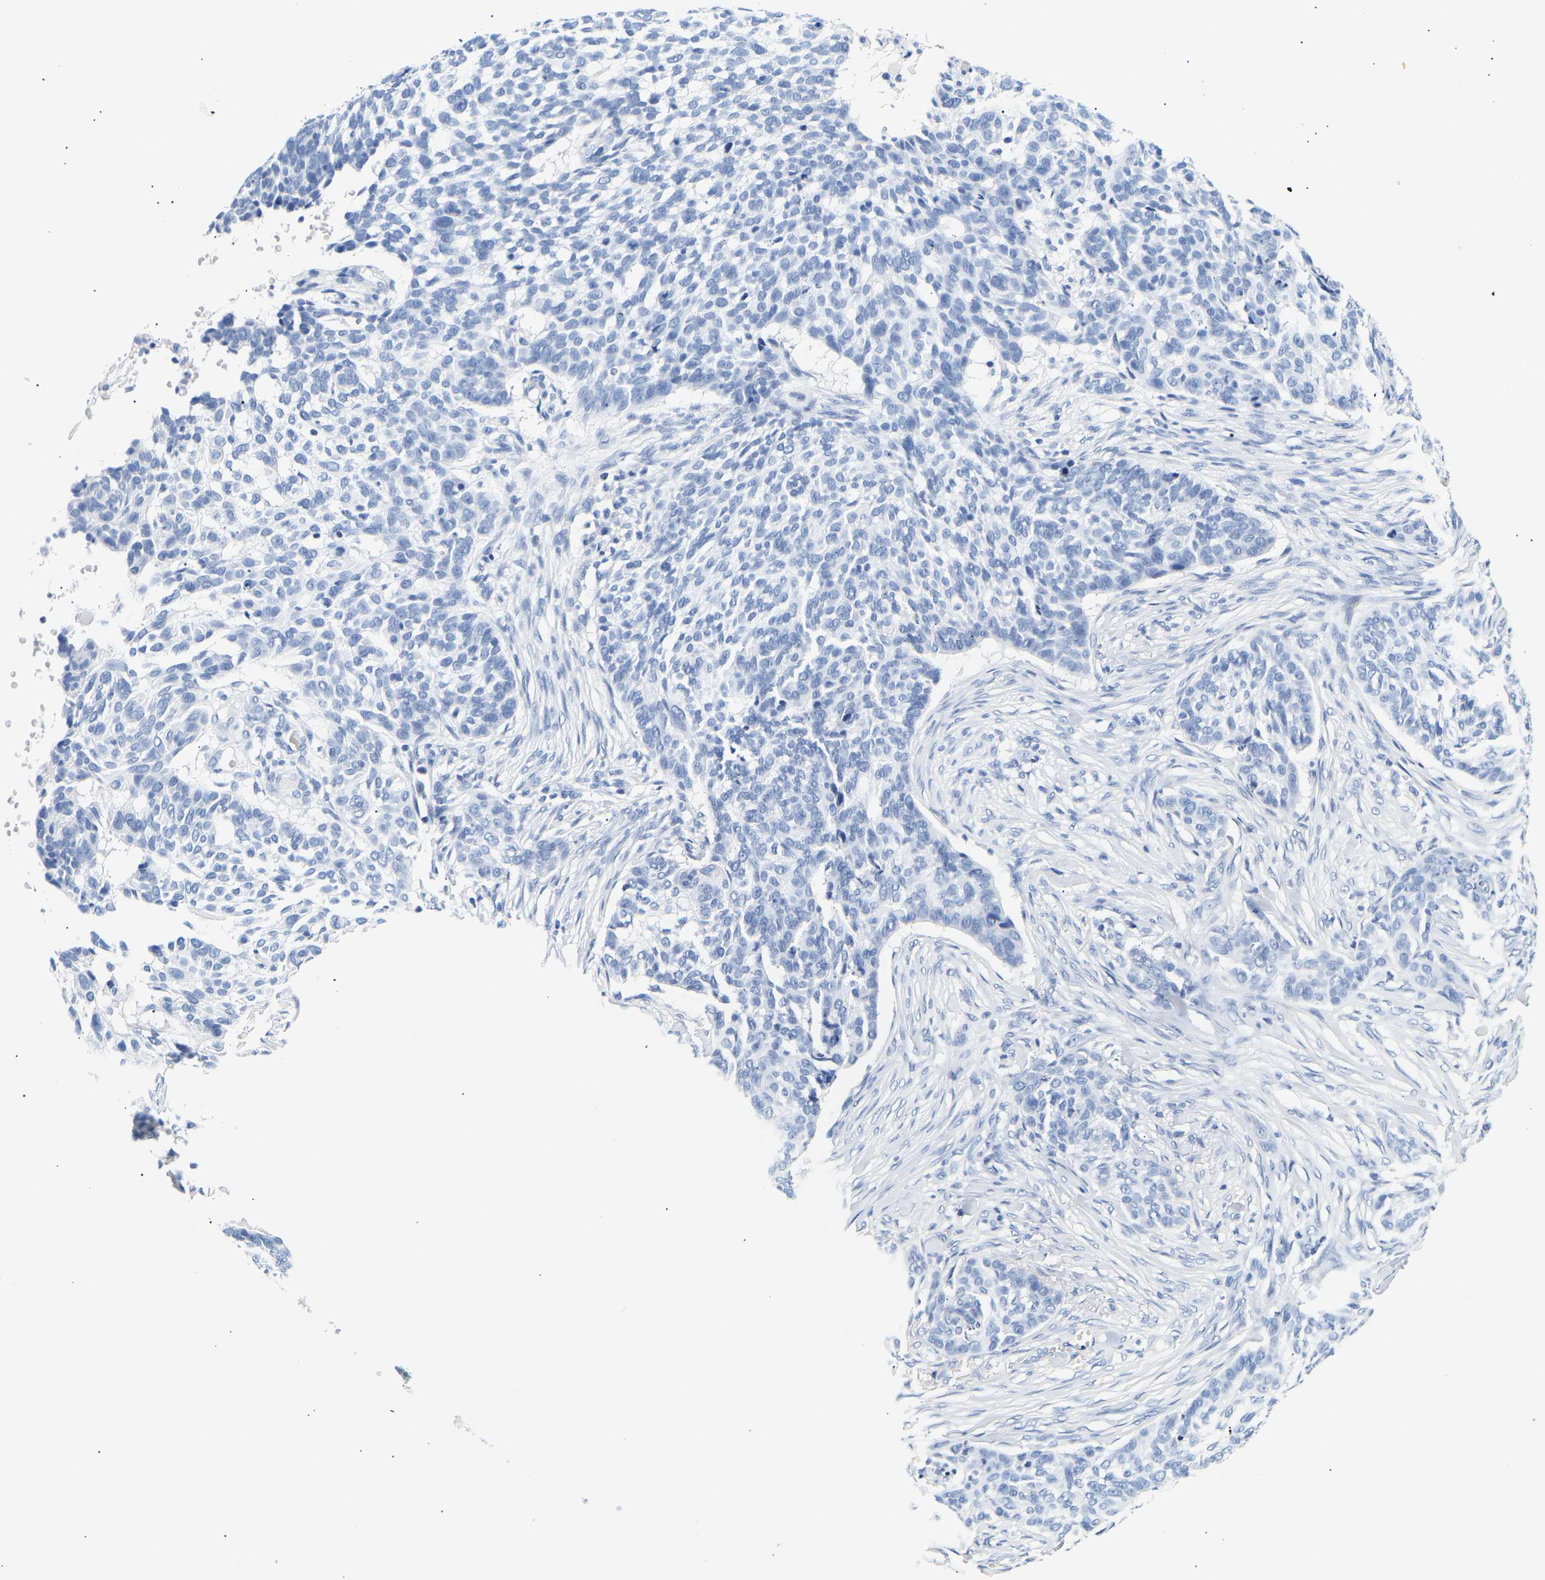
{"staining": {"intensity": "negative", "quantity": "none", "location": "none"}, "tissue": "skin cancer", "cell_type": "Tumor cells", "image_type": "cancer", "snomed": [{"axis": "morphology", "description": "Basal cell carcinoma"}, {"axis": "topography", "description": "Skin"}], "caption": "This is an immunohistochemistry (IHC) micrograph of human skin basal cell carcinoma. There is no positivity in tumor cells.", "gene": "SPINK2", "patient": {"sex": "male", "age": 85}}